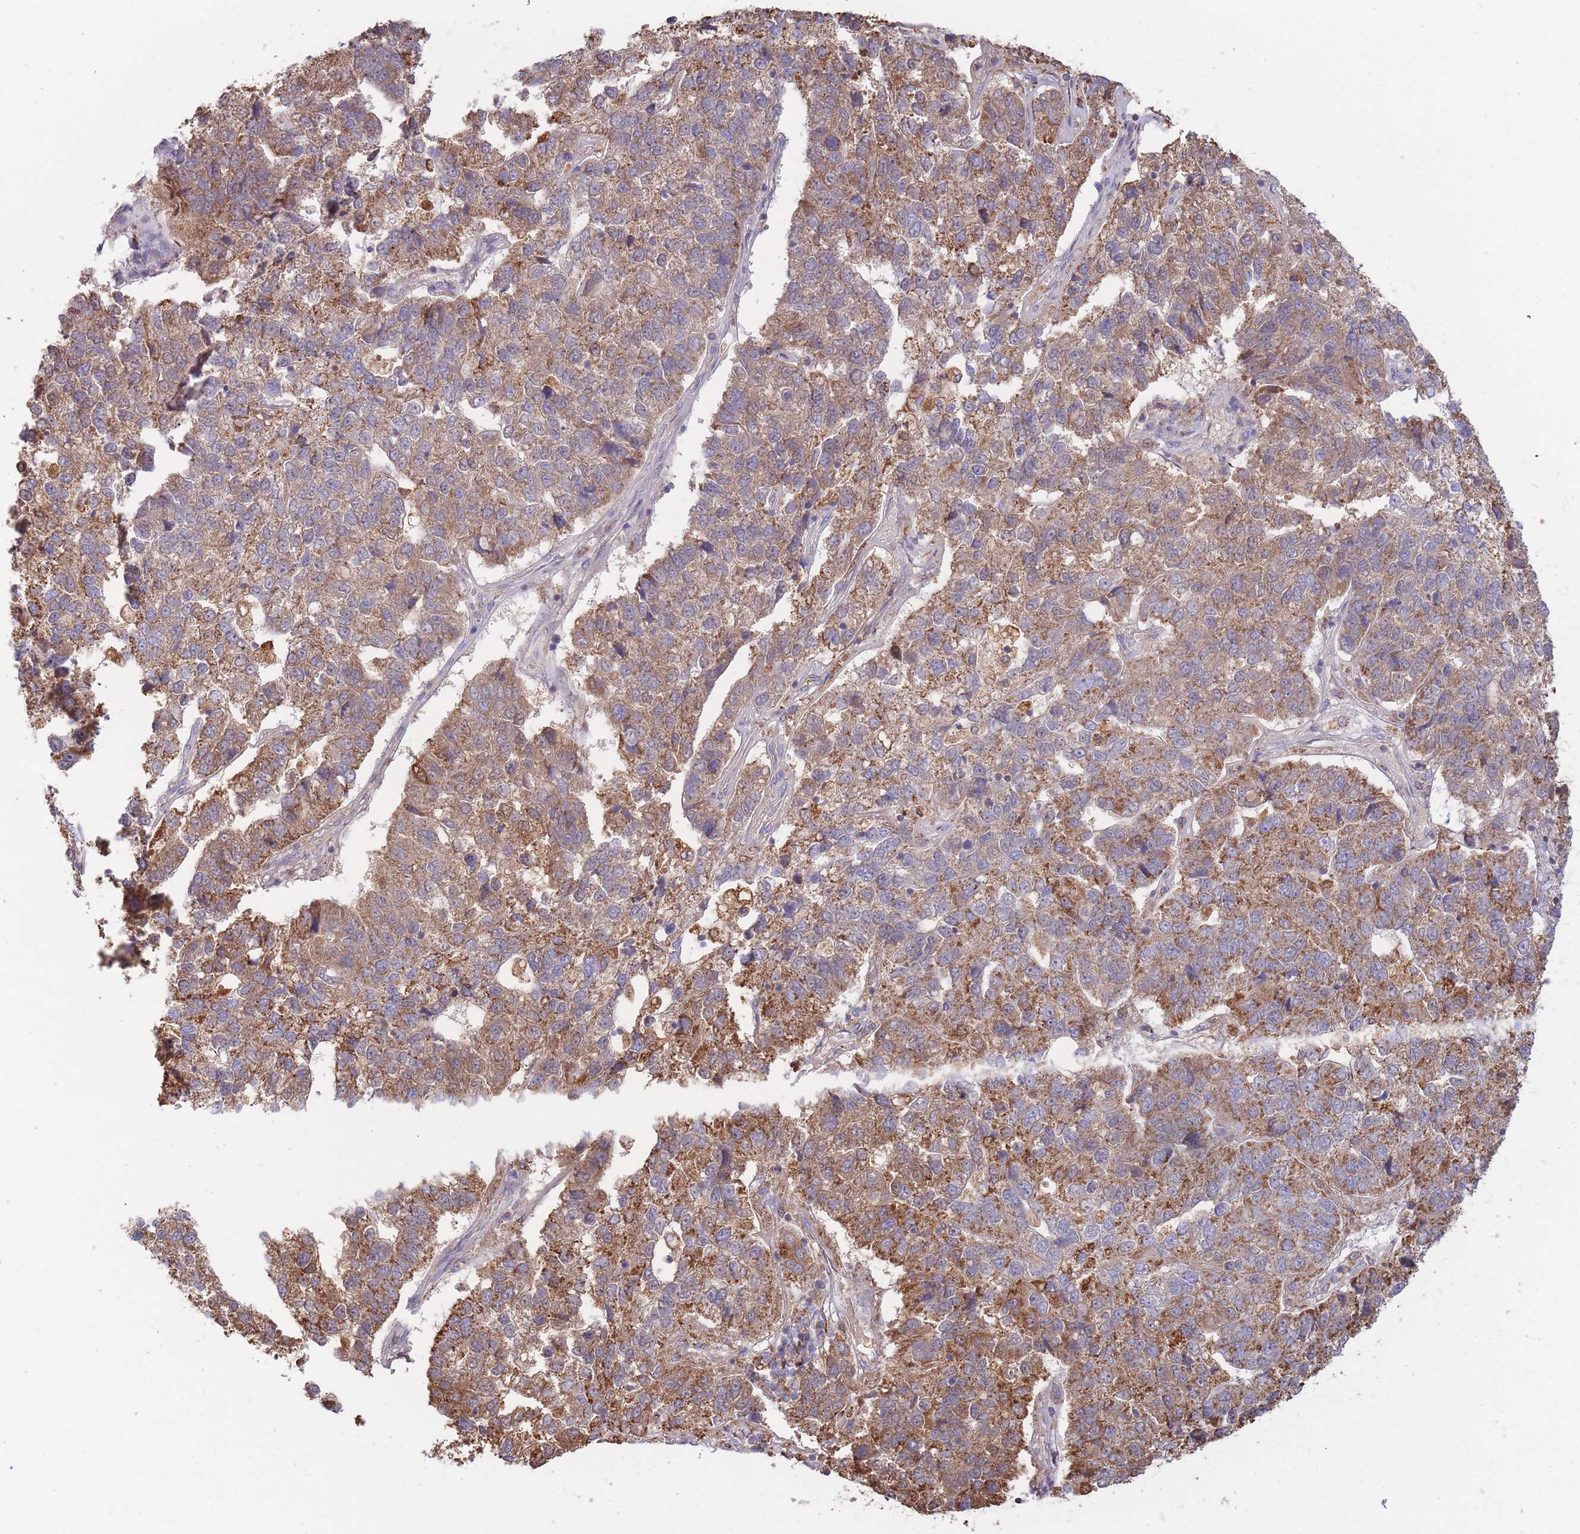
{"staining": {"intensity": "moderate", "quantity": ">75%", "location": "cytoplasmic/membranous"}, "tissue": "pancreatic cancer", "cell_type": "Tumor cells", "image_type": "cancer", "snomed": [{"axis": "morphology", "description": "Adenocarcinoma, NOS"}, {"axis": "topography", "description": "Pancreas"}], "caption": "A high-resolution histopathology image shows immunohistochemistry staining of pancreatic adenocarcinoma, which exhibits moderate cytoplasmic/membranous expression in approximately >75% of tumor cells.", "gene": "MRPL17", "patient": {"sex": "female", "age": 61}}